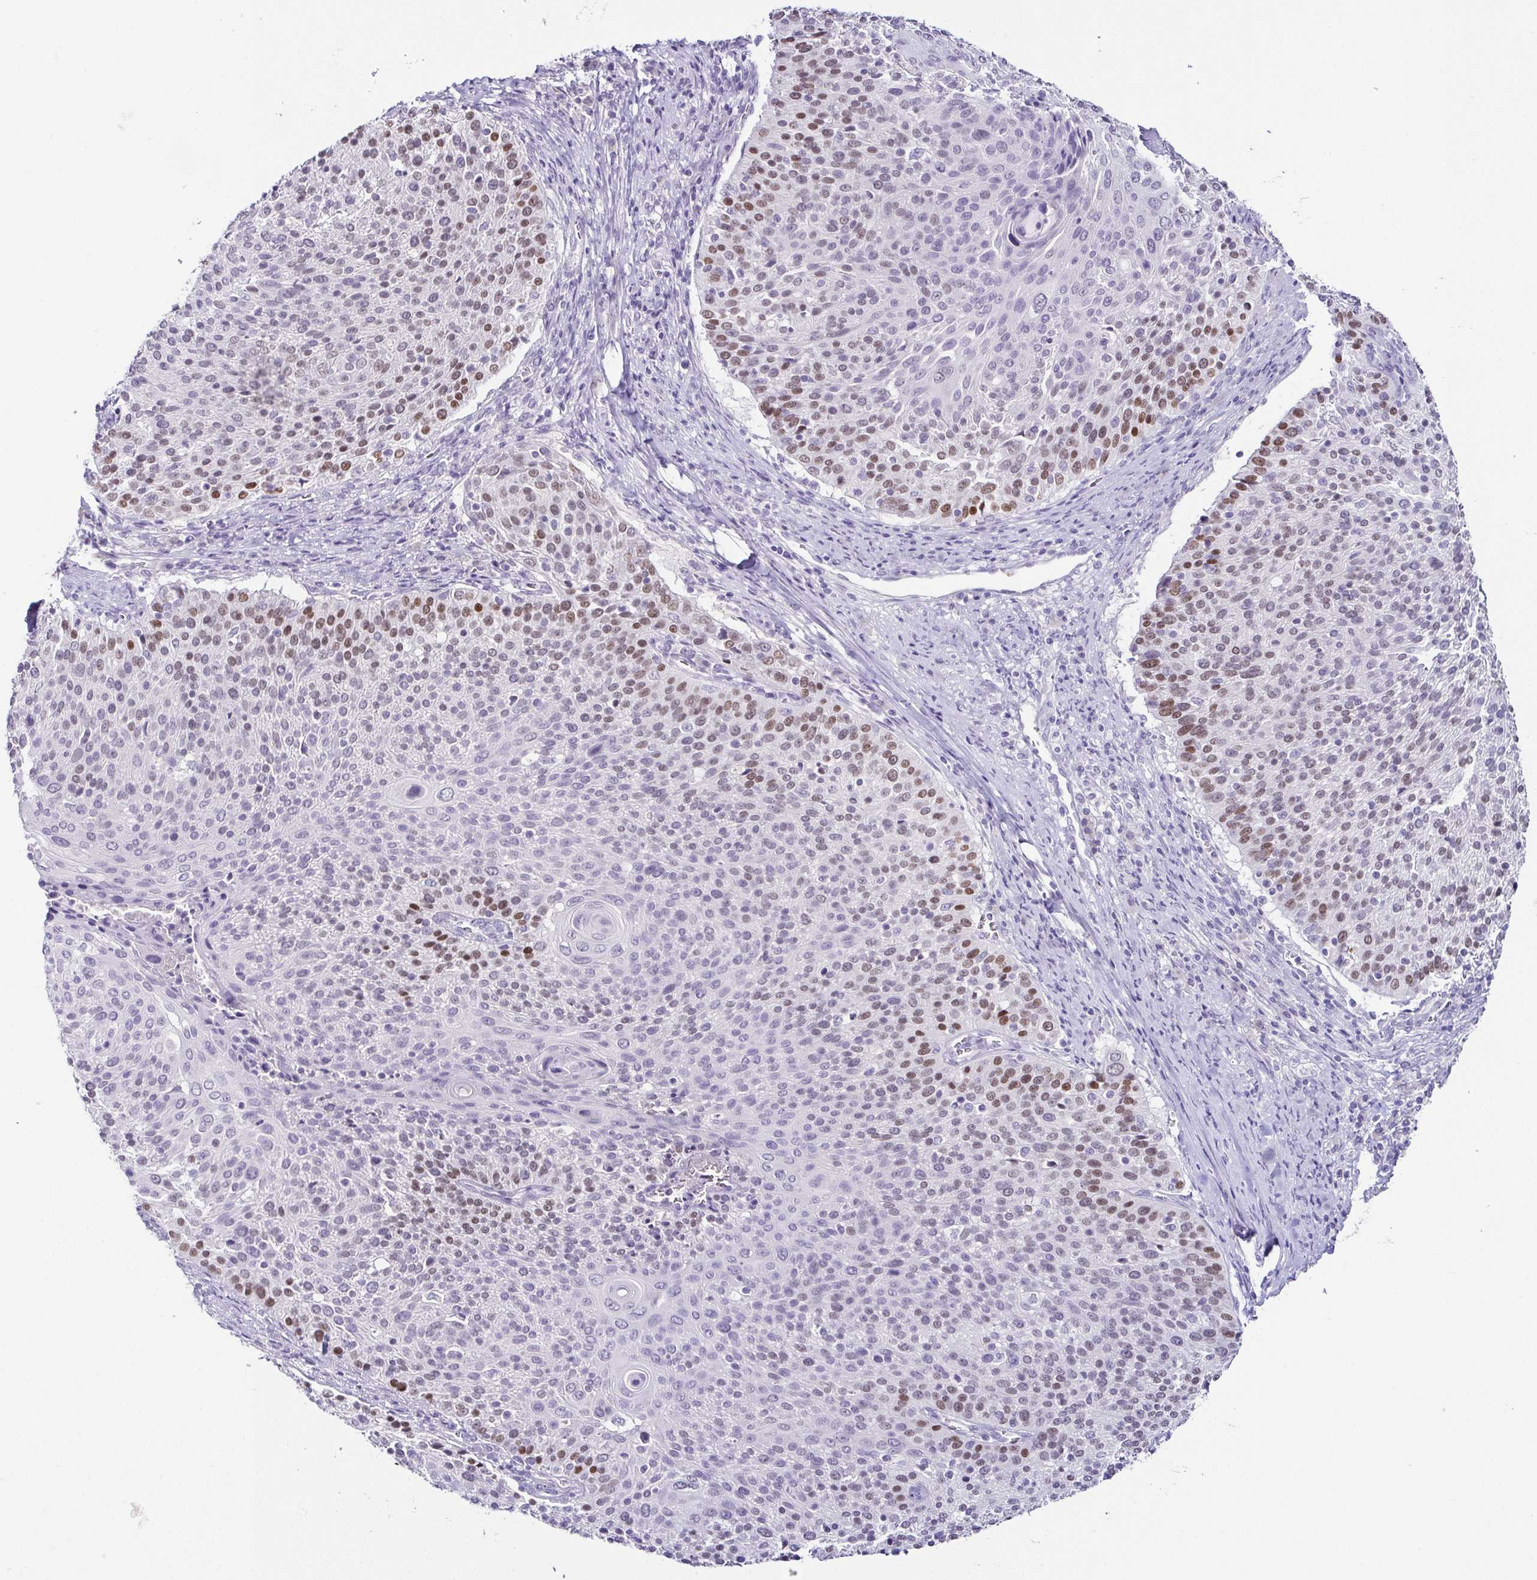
{"staining": {"intensity": "moderate", "quantity": "<25%", "location": "nuclear"}, "tissue": "cervical cancer", "cell_type": "Tumor cells", "image_type": "cancer", "snomed": [{"axis": "morphology", "description": "Squamous cell carcinoma, NOS"}, {"axis": "topography", "description": "Cervix"}], "caption": "This histopathology image demonstrates immunohistochemistry staining of human cervical cancer, with low moderate nuclear positivity in about <25% of tumor cells.", "gene": "TP73", "patient": {"sex": "female", "age": 31}}